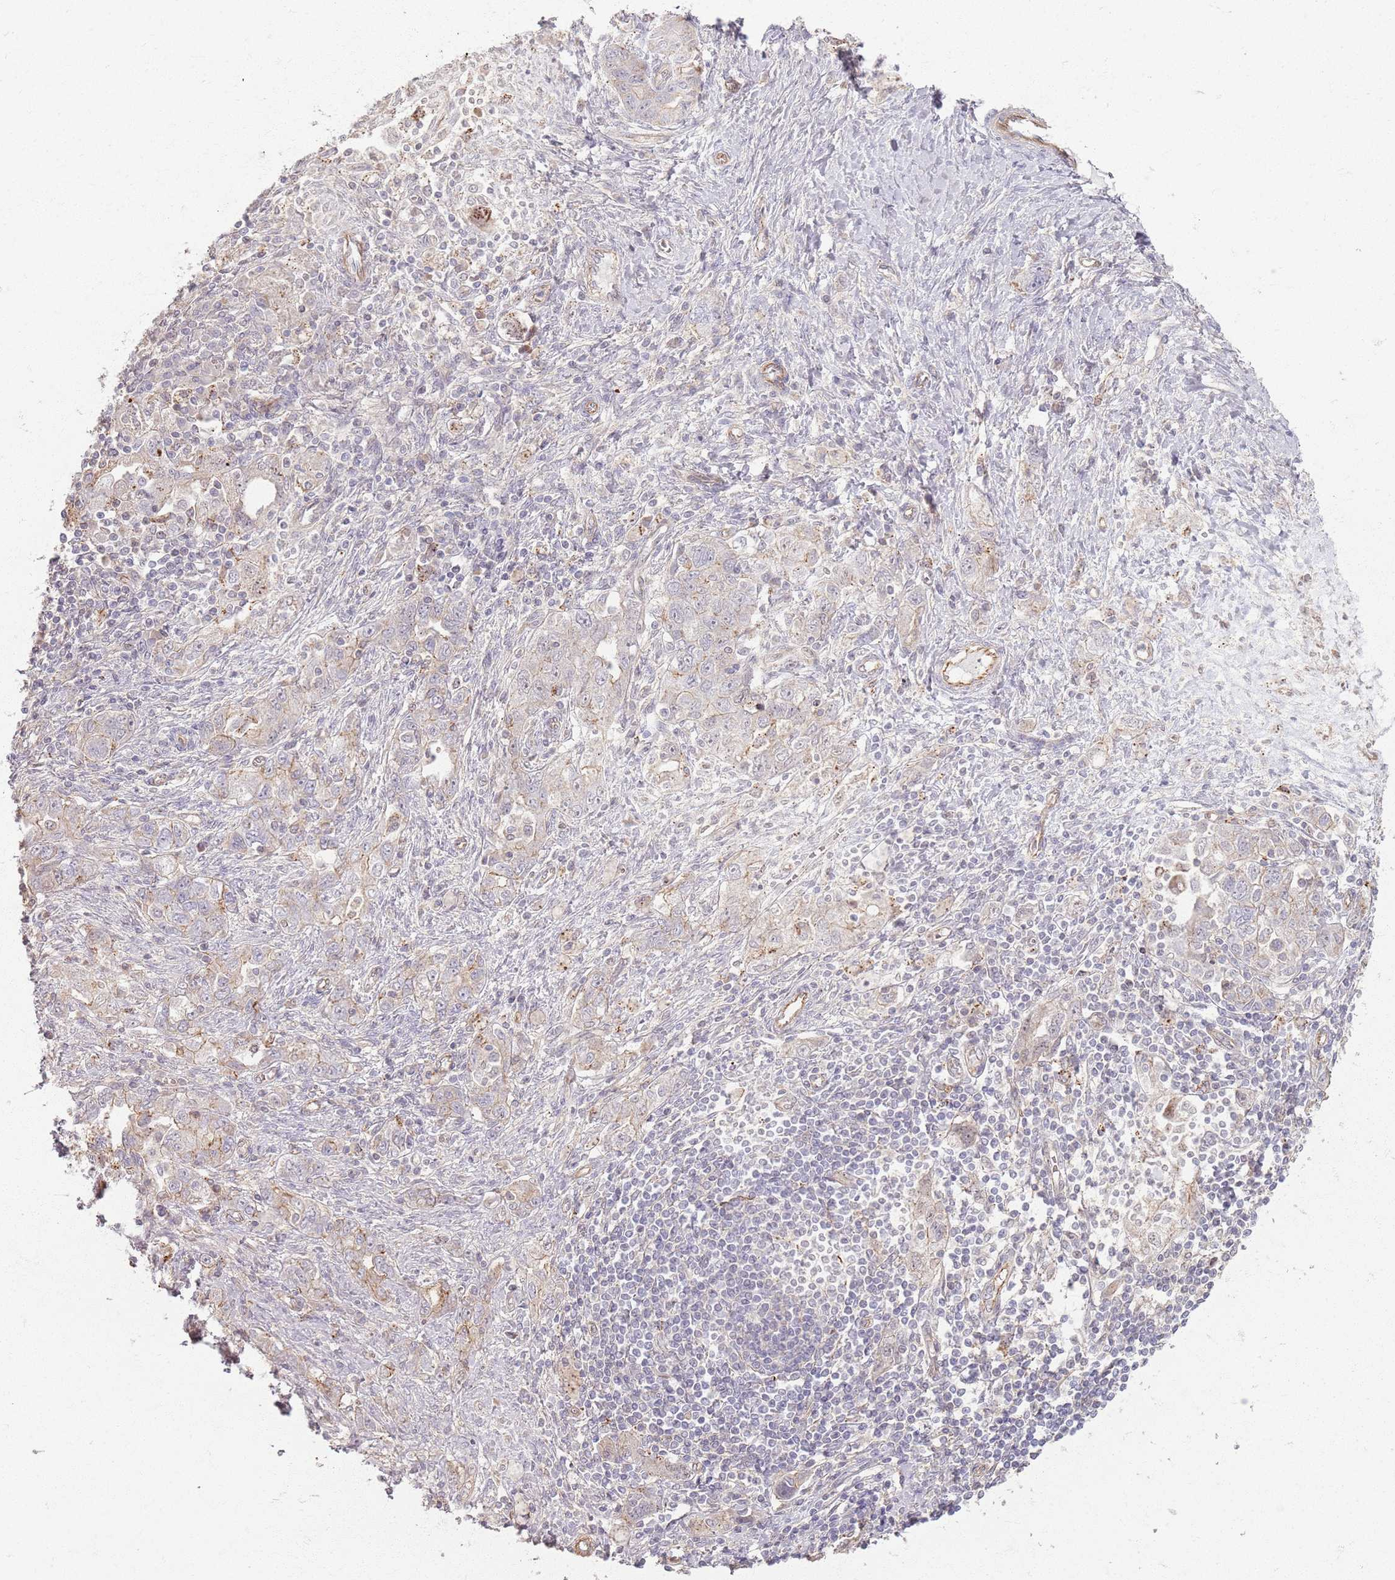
{"staining": {"intensity": "negative", "quantity": "none", "location": "none"}, "tissue": "ovarian cancer", "cell_type": "Tumor cells", "image_type": "cancer", "snomed": [{"axis": "morphology", "description": "Carcinoma, NOS"}, {"axis": "morphology", "description": "Cystadenocarcinoma, serous, NOS"}, {"axis": "topography", "description": "Ovary"}], "caption": "A micrograph of carcinoma (ovarian) stained for a protein reveals no brown staining in tumor cells.", "gene": "KCNA5", "patient": {"sex": "female", "age": 69}}